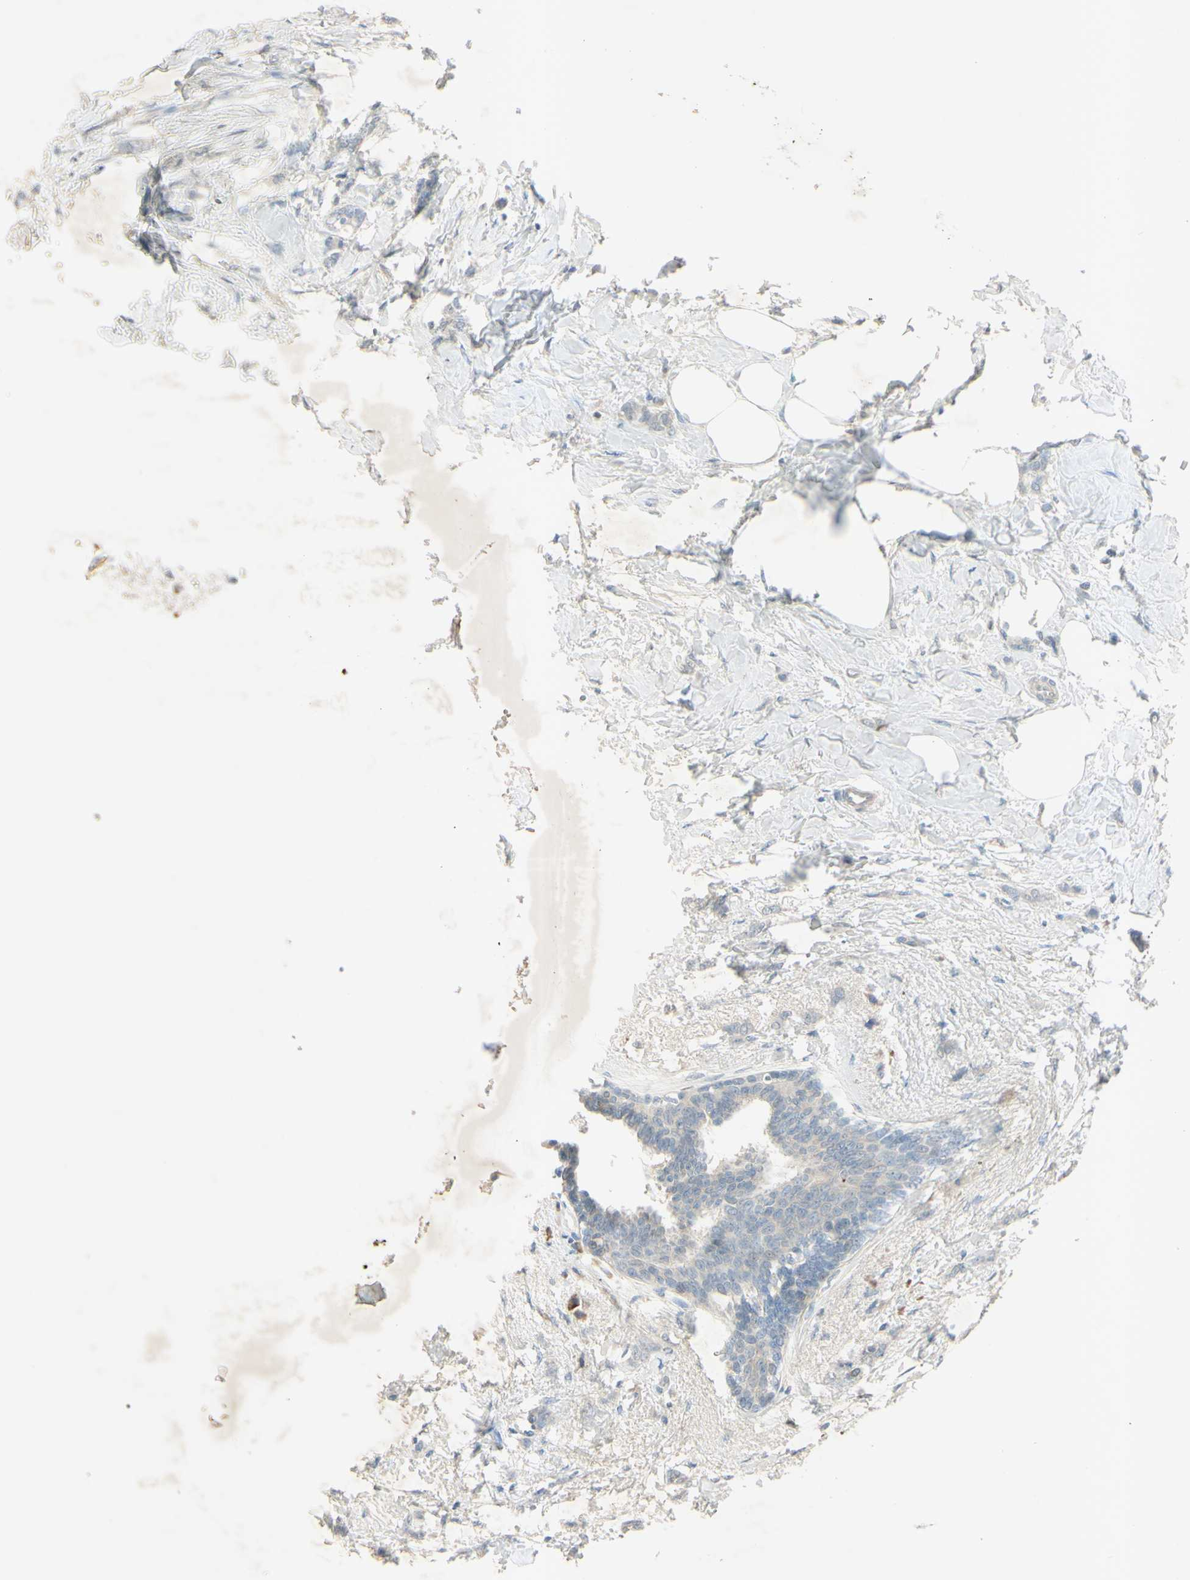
{"staining": {"intensity": "negative", "quantity": "none", "location": "none"}, "tissue": "breast cancer", "cell_type": "Tumor cells", "image_type": "cancer", "snomed": [{"axis": "morphology", "description": "Lobular carcinoma, in situ"}, {"axis": "morphology", "description": "Lobular carcinoma"}, {"axis": "topography", "description": "Breast"}], "caption": "This histopathology image is of lobular carcinoma in situ (breast) stained with immunohistochemistry to label a protein in brown with the nuclei are counter-stained blue. There is no expression in tumor cells. The staining is performed using DAB (3,3'-diaminobenzidine) brown chromogen with nuclei counter-stained in using hematoxylin.", "gene": "AATK", "patient": {"sex": "female", "age": 41}}